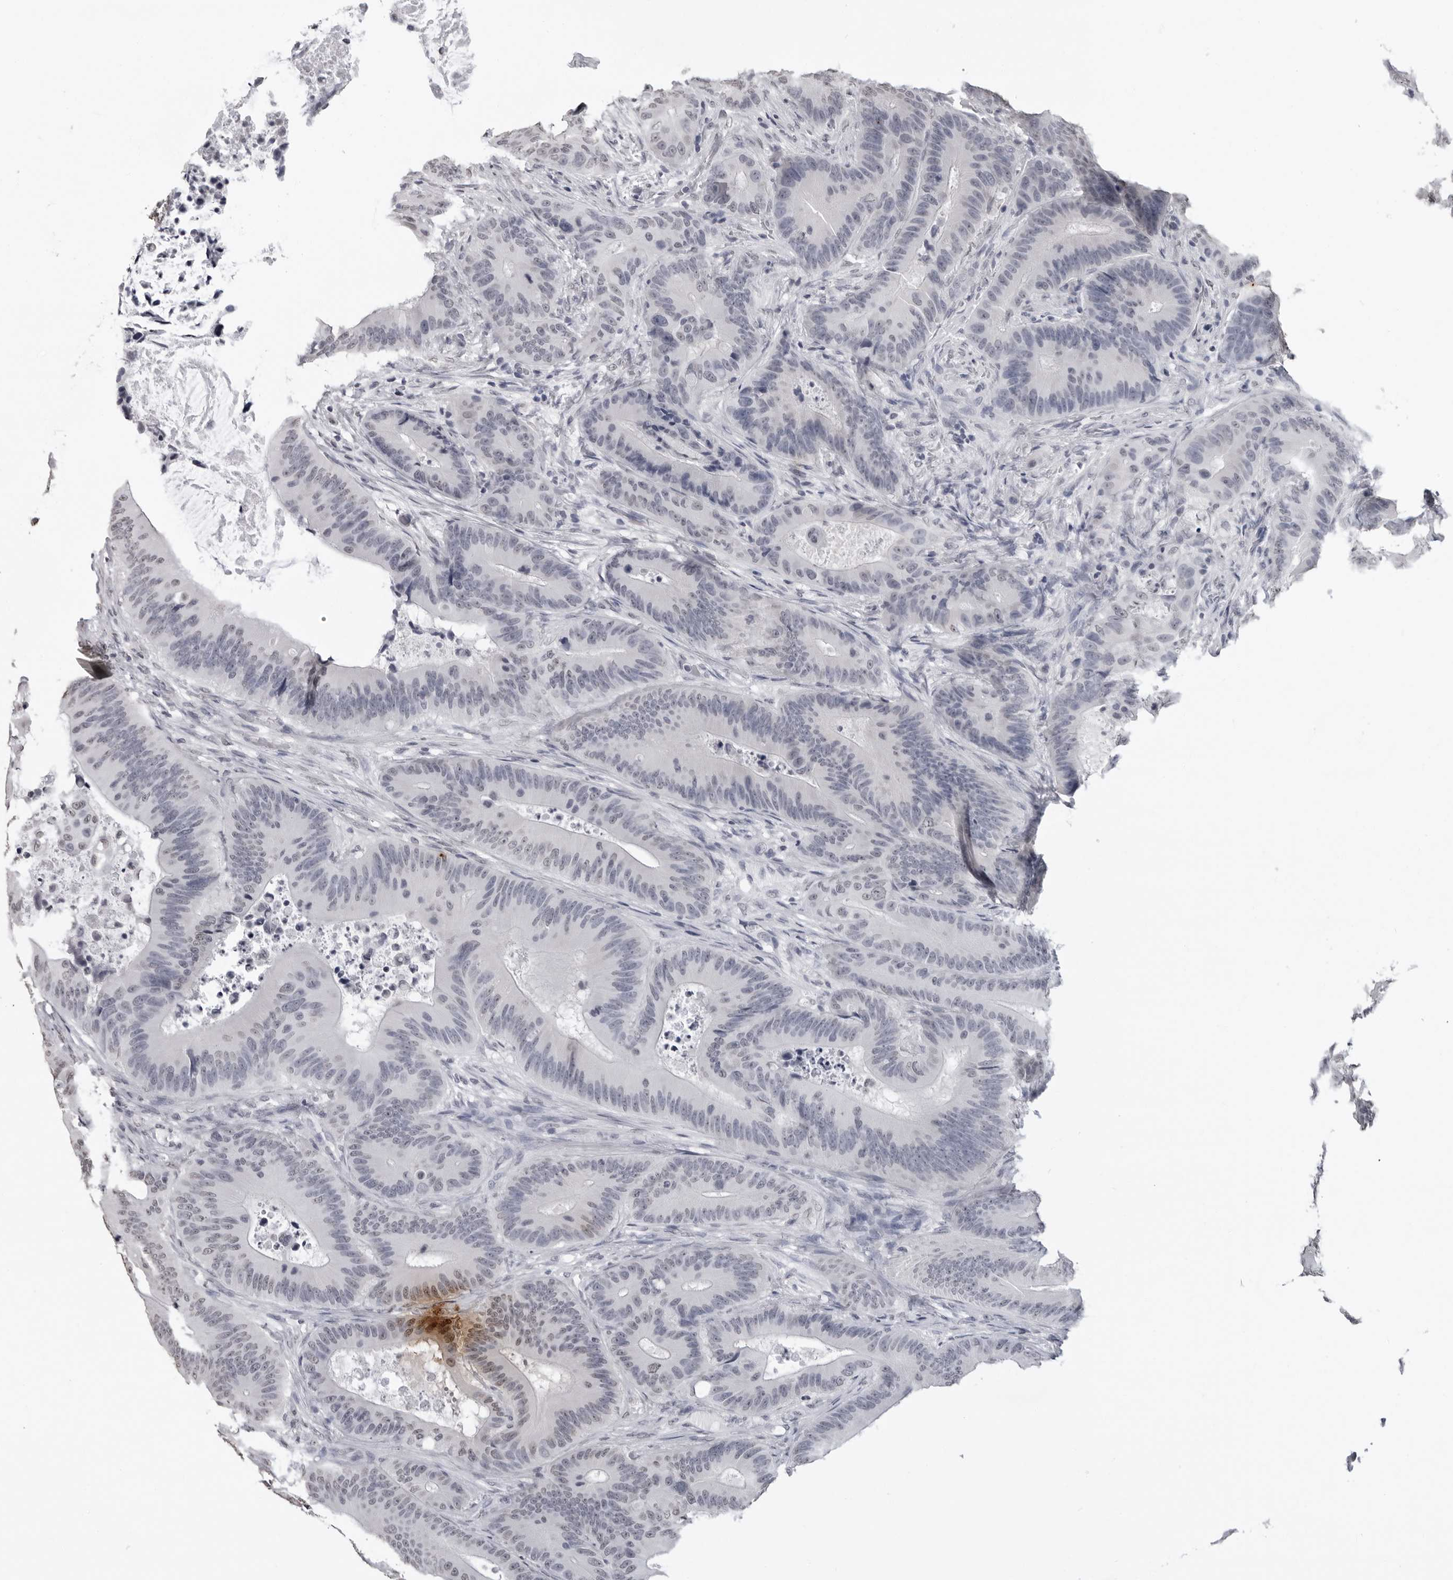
{"staining": {"intensity": "negative", "quantity": "none", "location": "none"}, "tissue": "colorectal cancer", "cell_type": "Tumor cells", "image_type": "cancer", "snomed": [{"axis": "morphology", "description": "Adenocarcinoma, NOS"}, {"axis": "topography", "description": "Colon"}], "caption": "Immunohistochemistry (IHC) photomicrograph of neoplastic tissue: human colorectal adenocarcinoma stained with DAB (3,3'-diaminobenzidine) demonstrates no significant protein staining in tumor cells.", "gene": "HEPACAM", "patient": {"sex": "male", "age": 83}}